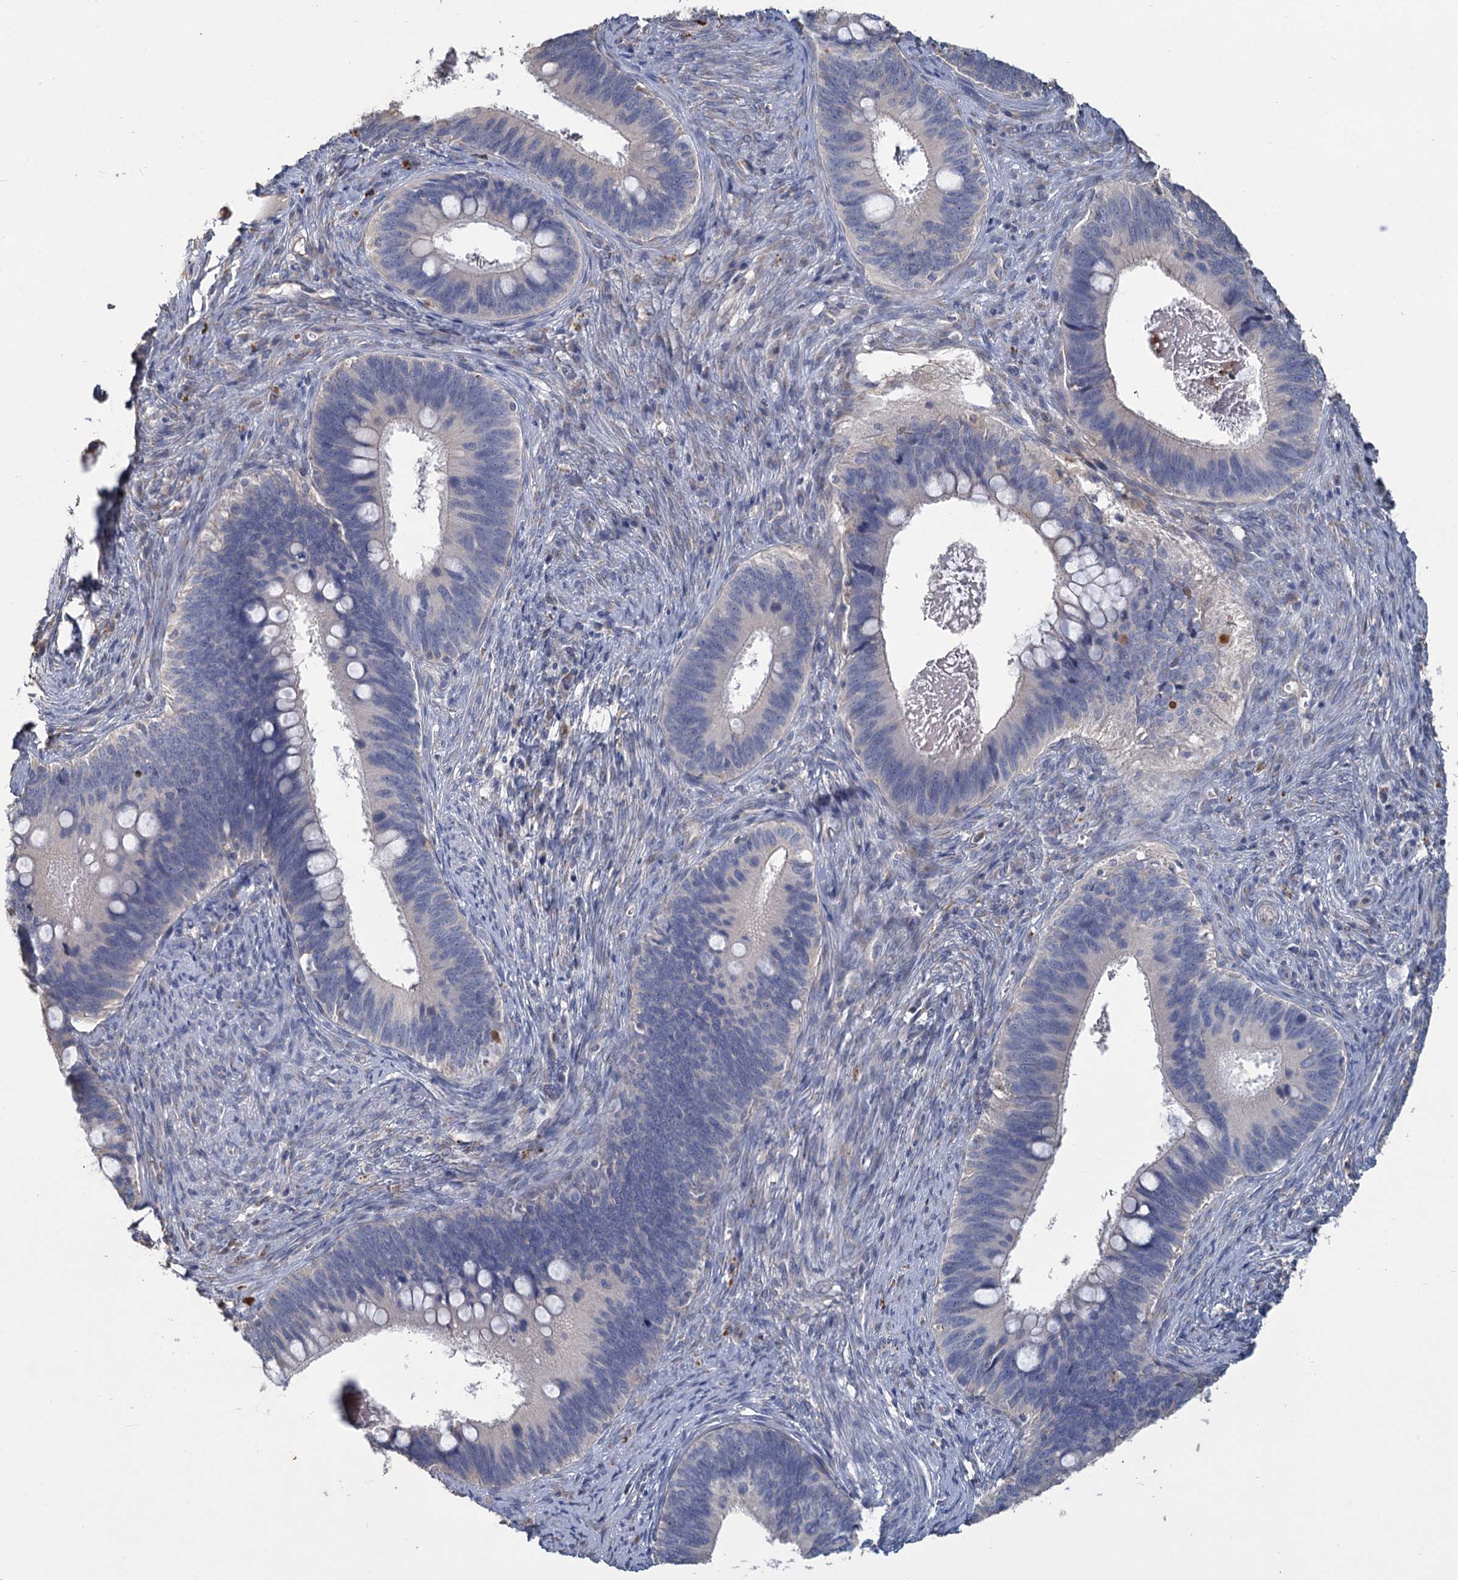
{"staining": {"intensity": "negative", "quantity": "none", "location": "none"}, "tissue": "cervical cancer", "cell_type": "Tumor cells", "image_type": "cancer", "snomed": [{"axis": "morphology", "description": "Adenocarcinoma, NOS"}, {"axis": "topography", "description": "Cervix"}], "caption": "Tumor cells are negative for brown protein staining in adenocarcinoma (cervical). (Stains: DAB (3,3'-diaminobenzidine) IHC with hematoxylin counter stain, Microscopy: brightfield microscopy at high magnification).", "gene": "HES2", "patient": {"sex": "female", "age": 42}}